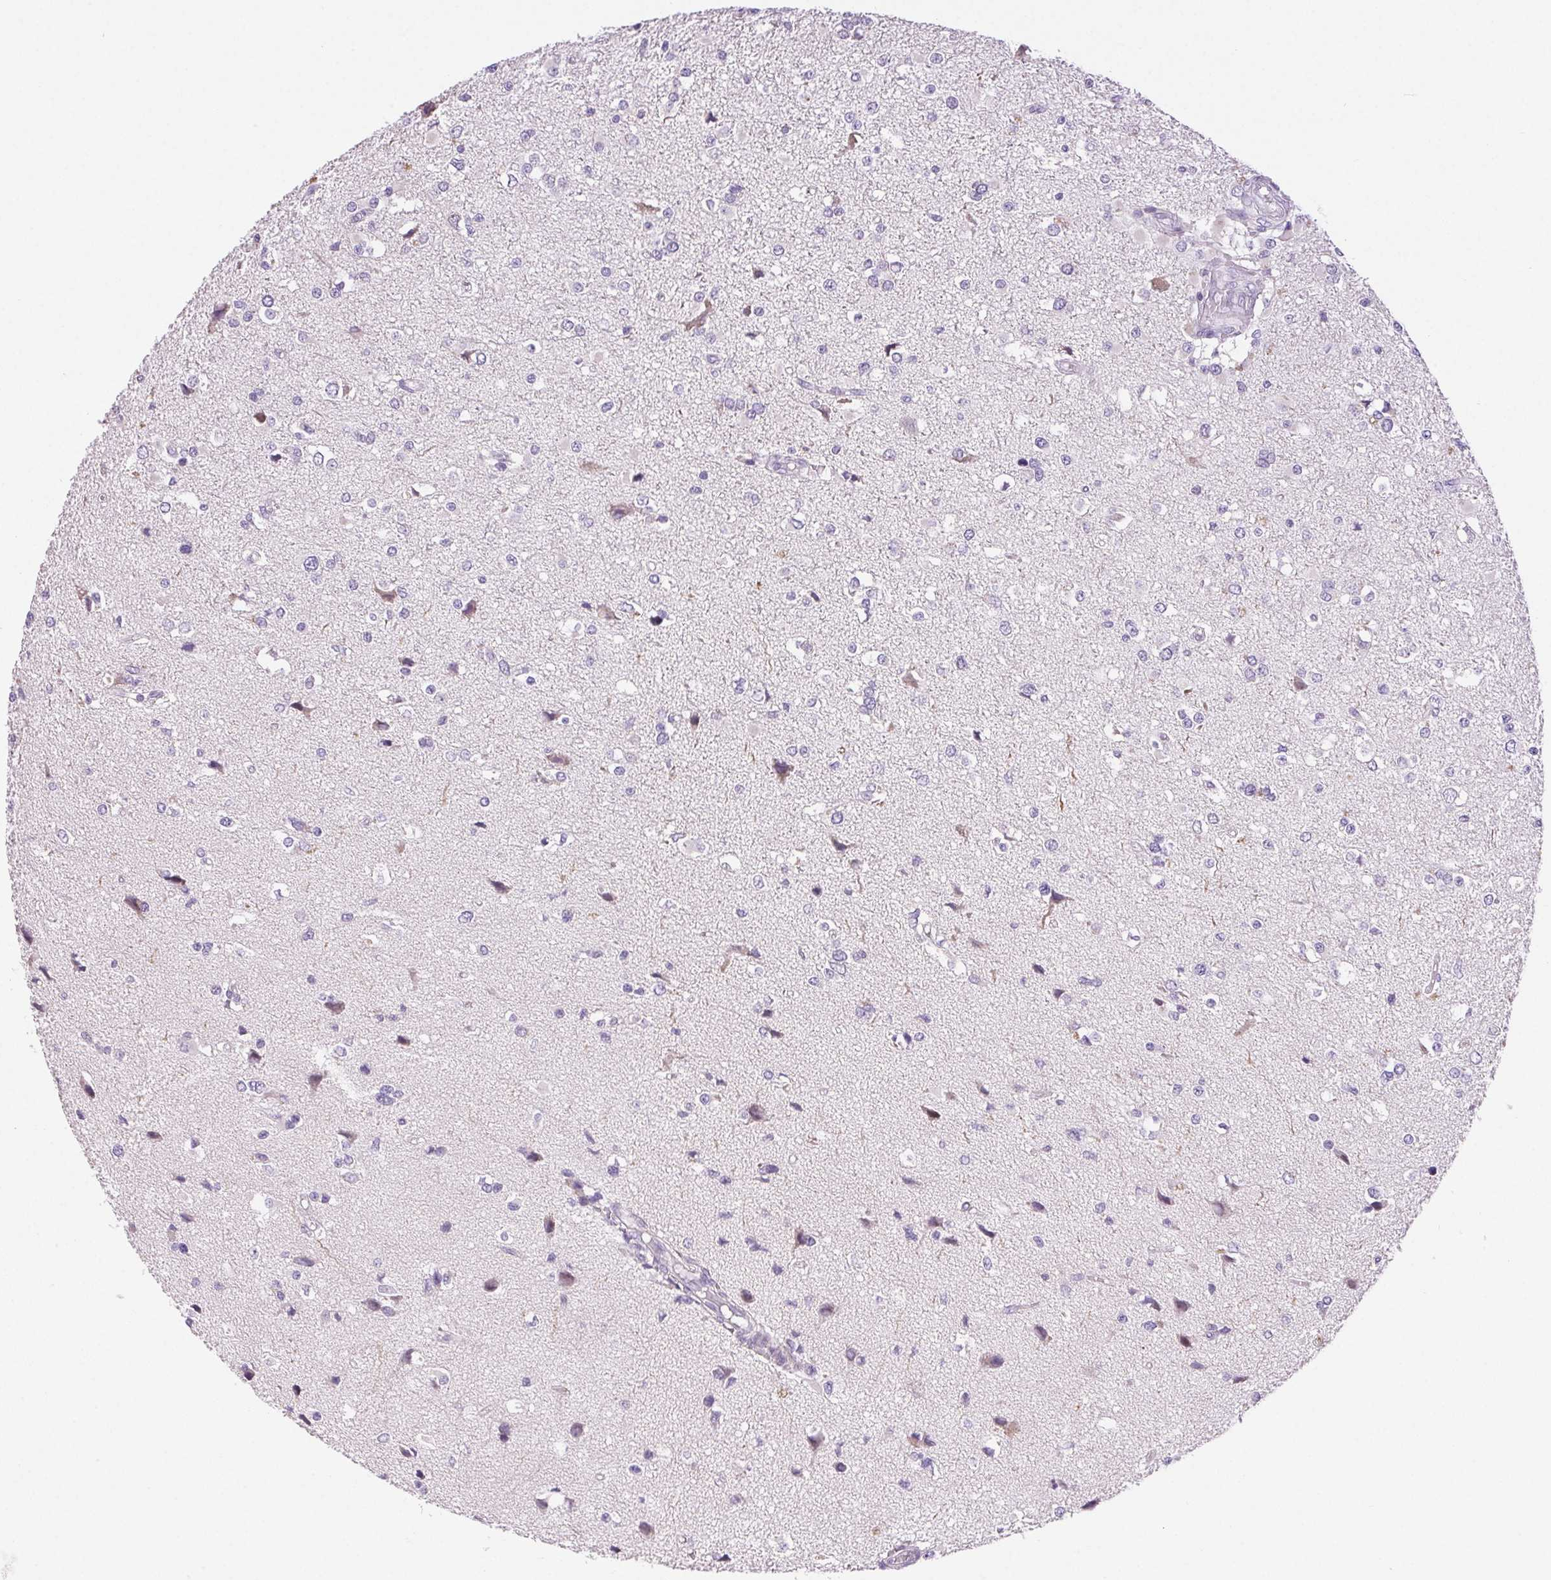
{"staining": {"intensity": "negative", "quantity": "none", "location": "none"}, "tissue": "glioma", "cell_type": "Tumor cells", "image_type": "cancer", "snomed": [{"axis": "morphology", "description": "Glioma, malignant, High grade"}, {"axis": "topography", "description": "Brain"}], "caption": "The histopathology image displays no significant positivity in tumor cells of glioma.", "gene": "ARHGAP11B", "patient": {"sex": "male", "age": 54}}